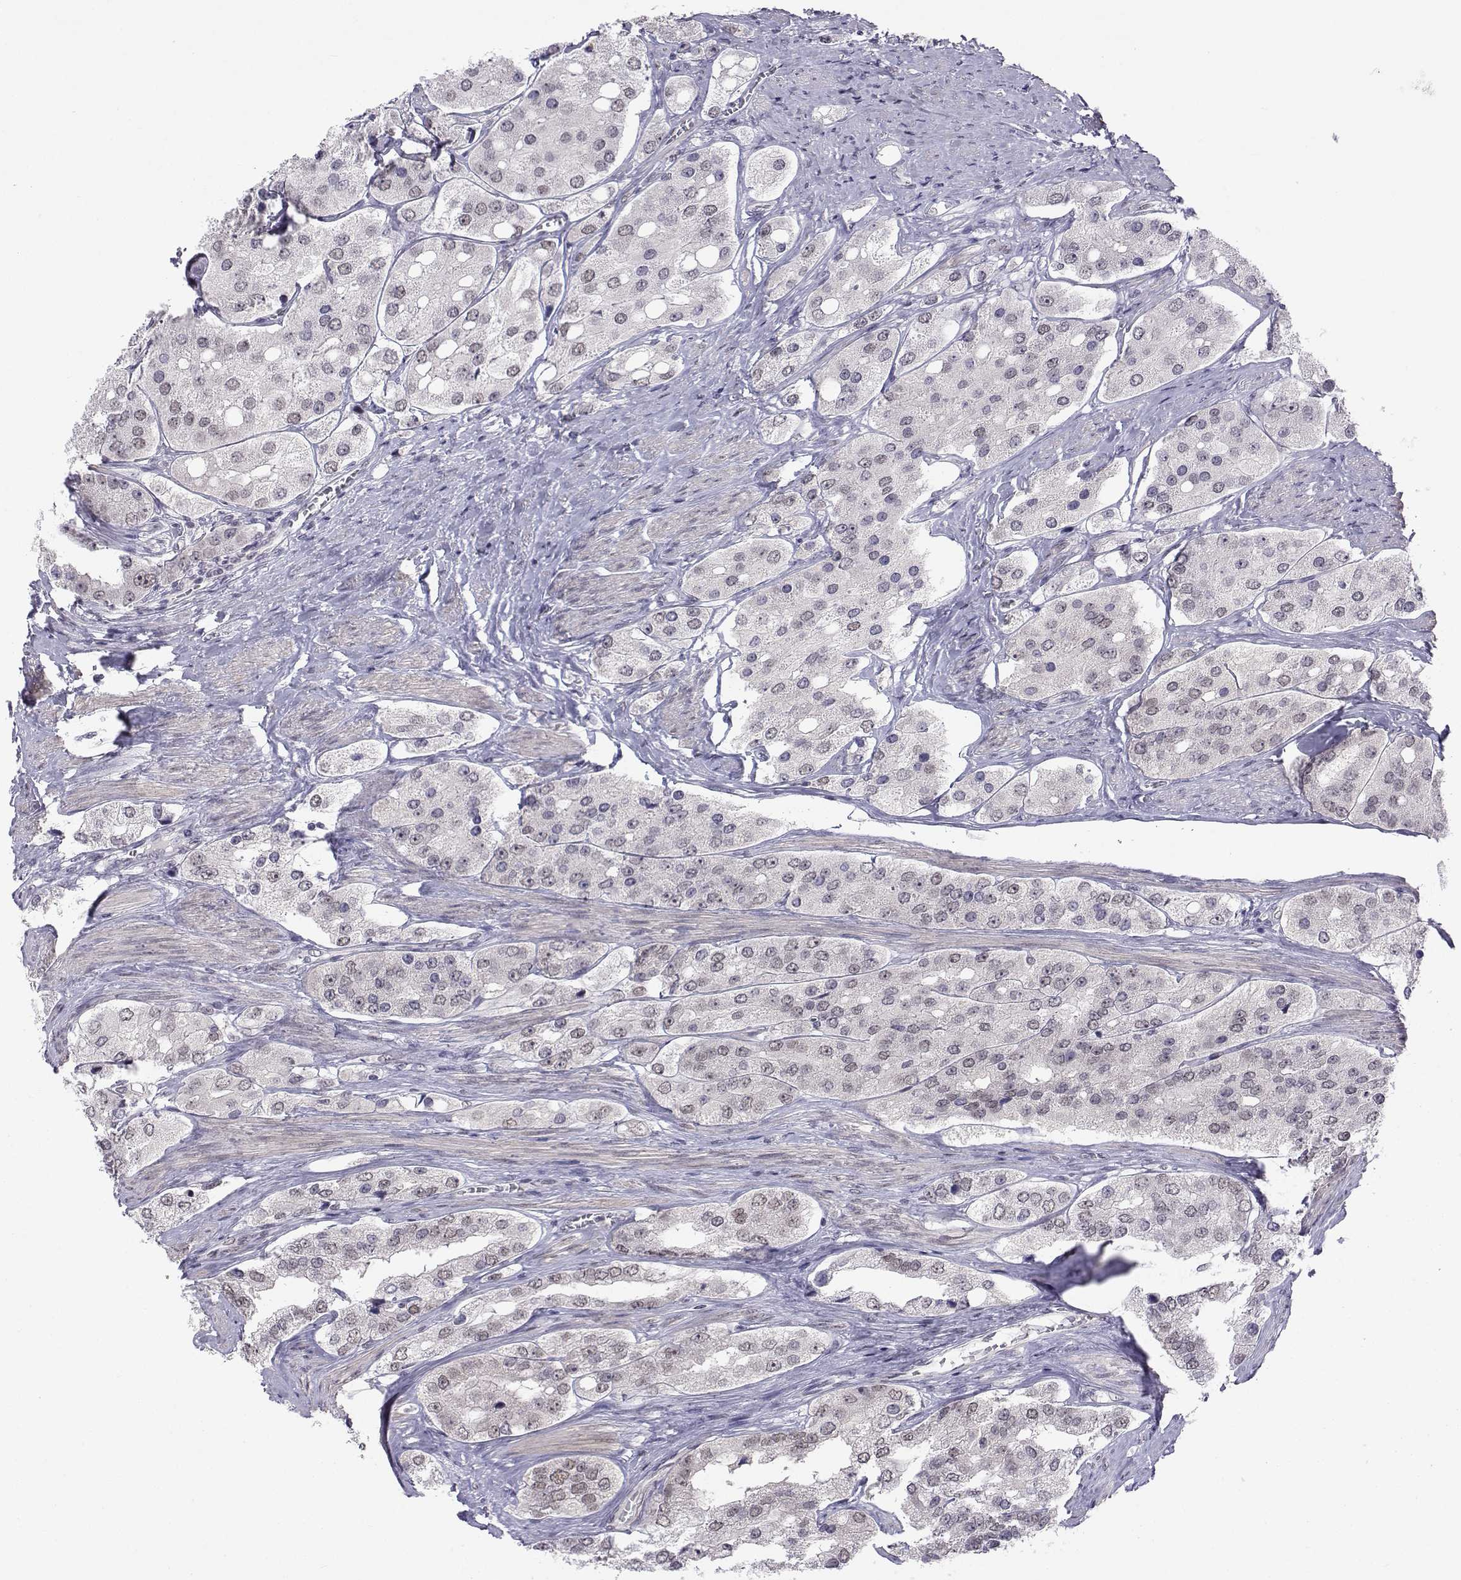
{"staining": {"intensity": "negative", "quantity": "none", "location": "none"}, "tissue": "prostate cancer", "cell_type": "Tumor cells", "image_type": "cancer", "snomed": [{"axis": "morphology", "description": "Adenocarcinoma, Low grade"}, {"axis": "topography", "description": "Prostate"}], "caption": "Protein analysis of prostate low-grade adenocarcinoma demonstrates no significant staining in tumor cells. (DAB (3,3'-diaminobenzidine) IHC, high magnification).", "gene": "MED26", "patient": {"sex": "male", "age": 69}}